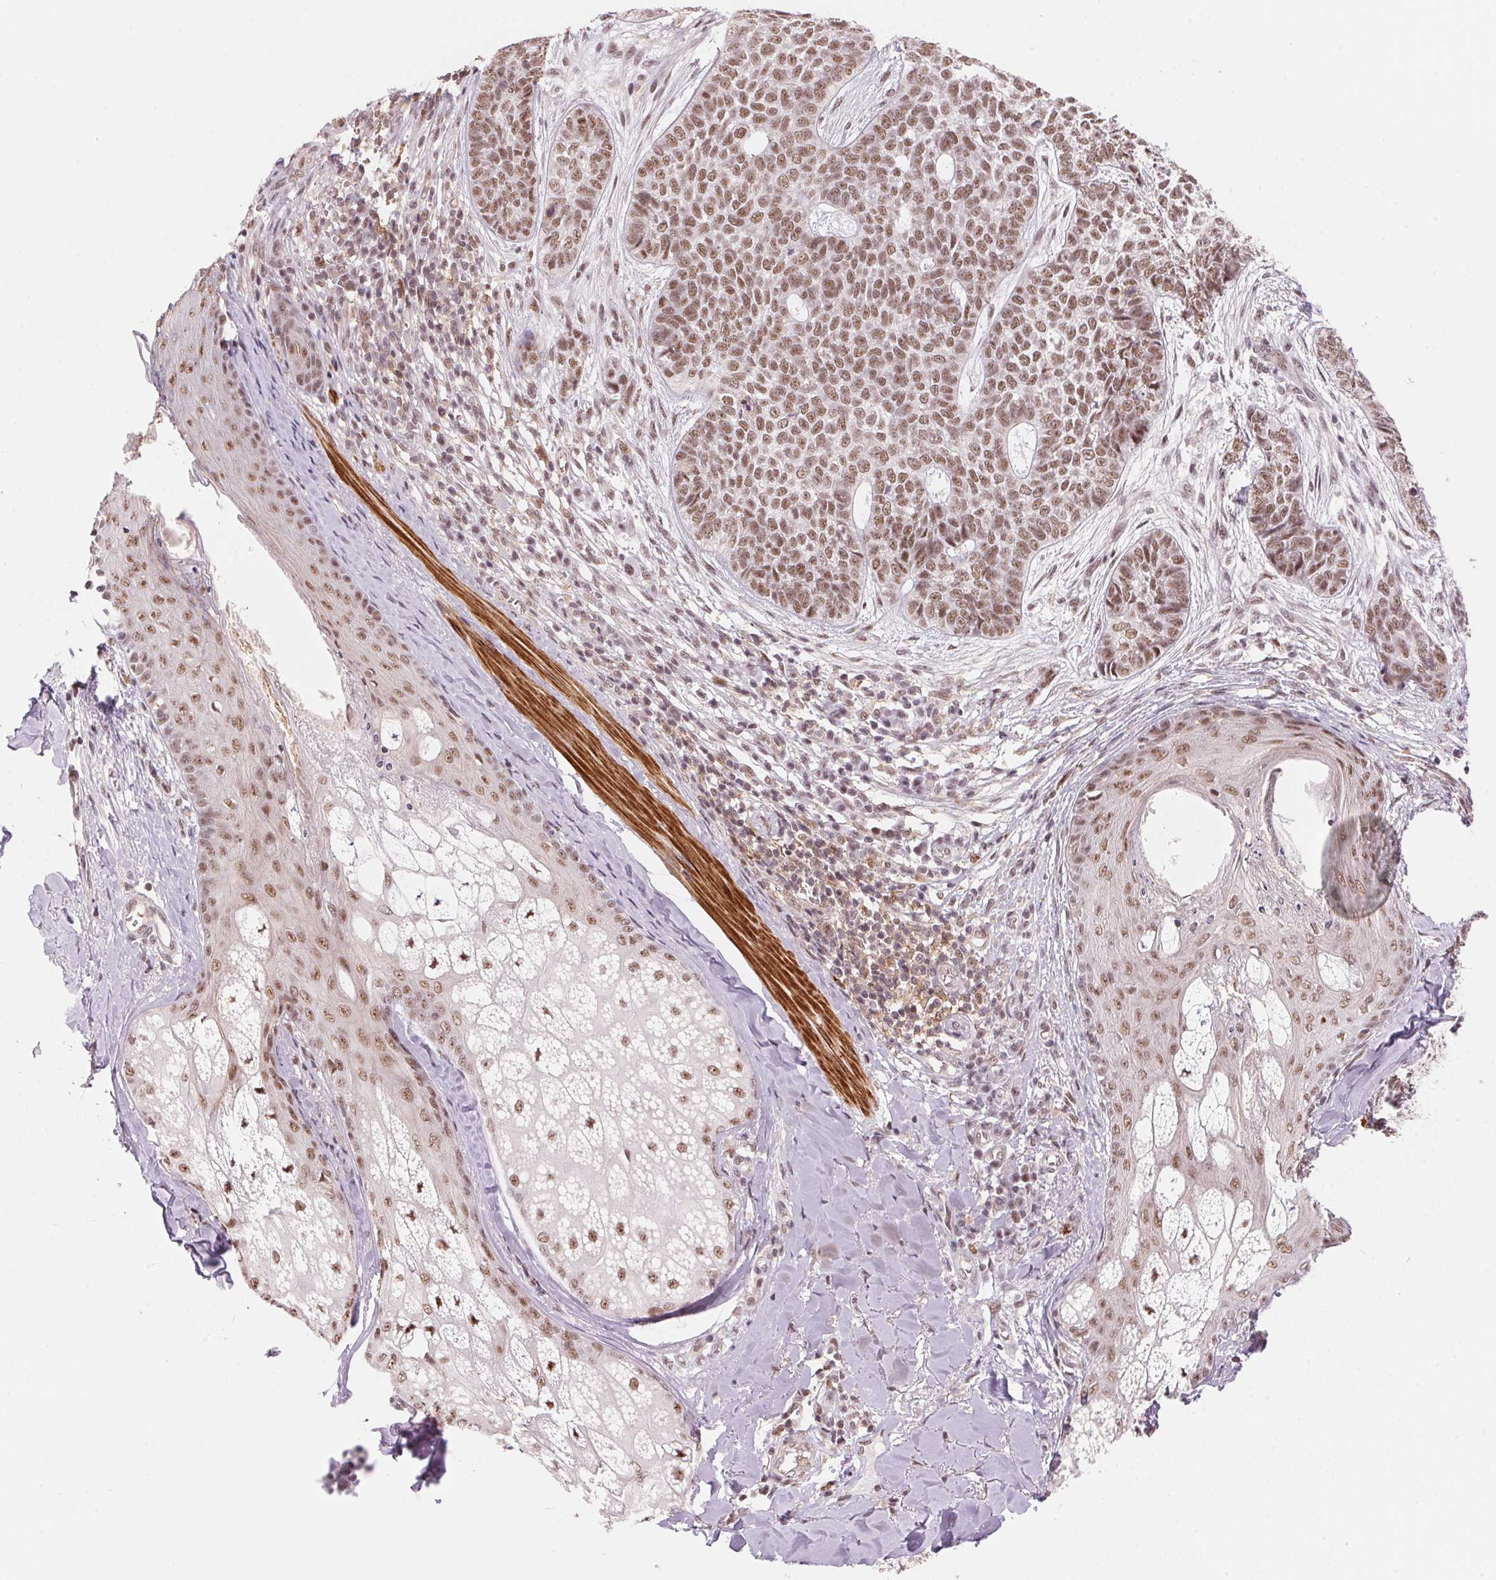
{"staining": {"intensity": "moderate", "quantity": ">75%", "location": "nuclear"}, "tissue": "skin cancer", "cell_type": "Tumor cells", "image_type": "cancer", "snomed": [{"axis": "morphology", "description": "Basal cell carcinoma"}, {"axis": "topography", "description": "Skin"}], "caption": "Immunohistochemical staining of basal cell carcinoma (skin) demonstrates medium levels of moderate nuclear expression in approximately >75% of tumor cells.", "gene": "HNRNPDL", "patient": {"sex": "female", "age": 69}}